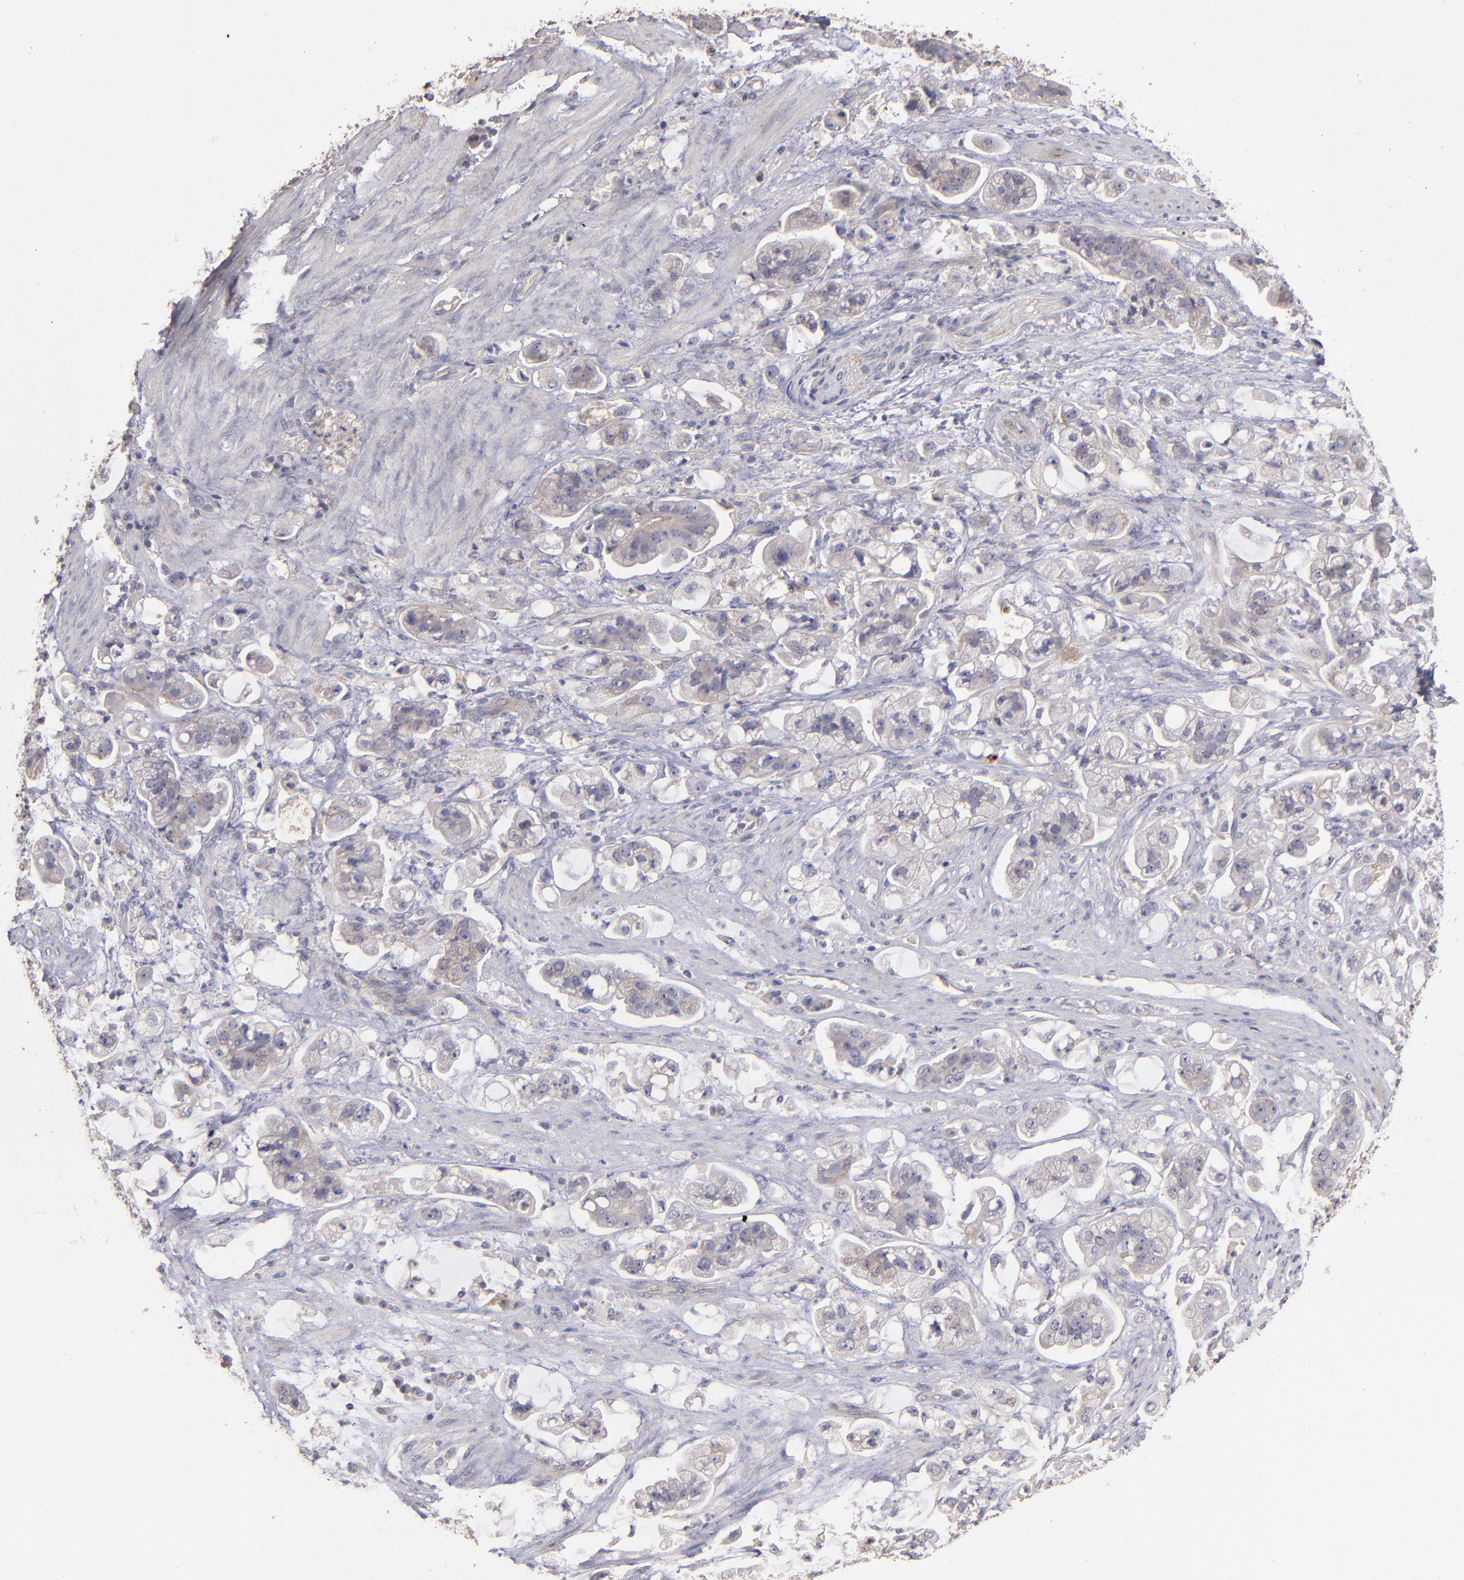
{"staining": {"intensity": "weak", "quantity": "<25%", "location": "cytoplasmic/membranous"}, "tissue": "stomach cancer", "cell_type": "Tumor cells", "image_type": "cancer", "snomed": [{"axis": "morphology", "description": "Adenocarcinoma, NOS"}, {"axis": "topography", "description": "Stomach"}], "caption": "Tumor cells are negative for brown protein staining in adenocarcinoma (stomach).", "gene": "FAT1", "patient": {"sex": "male", "age": 62}}